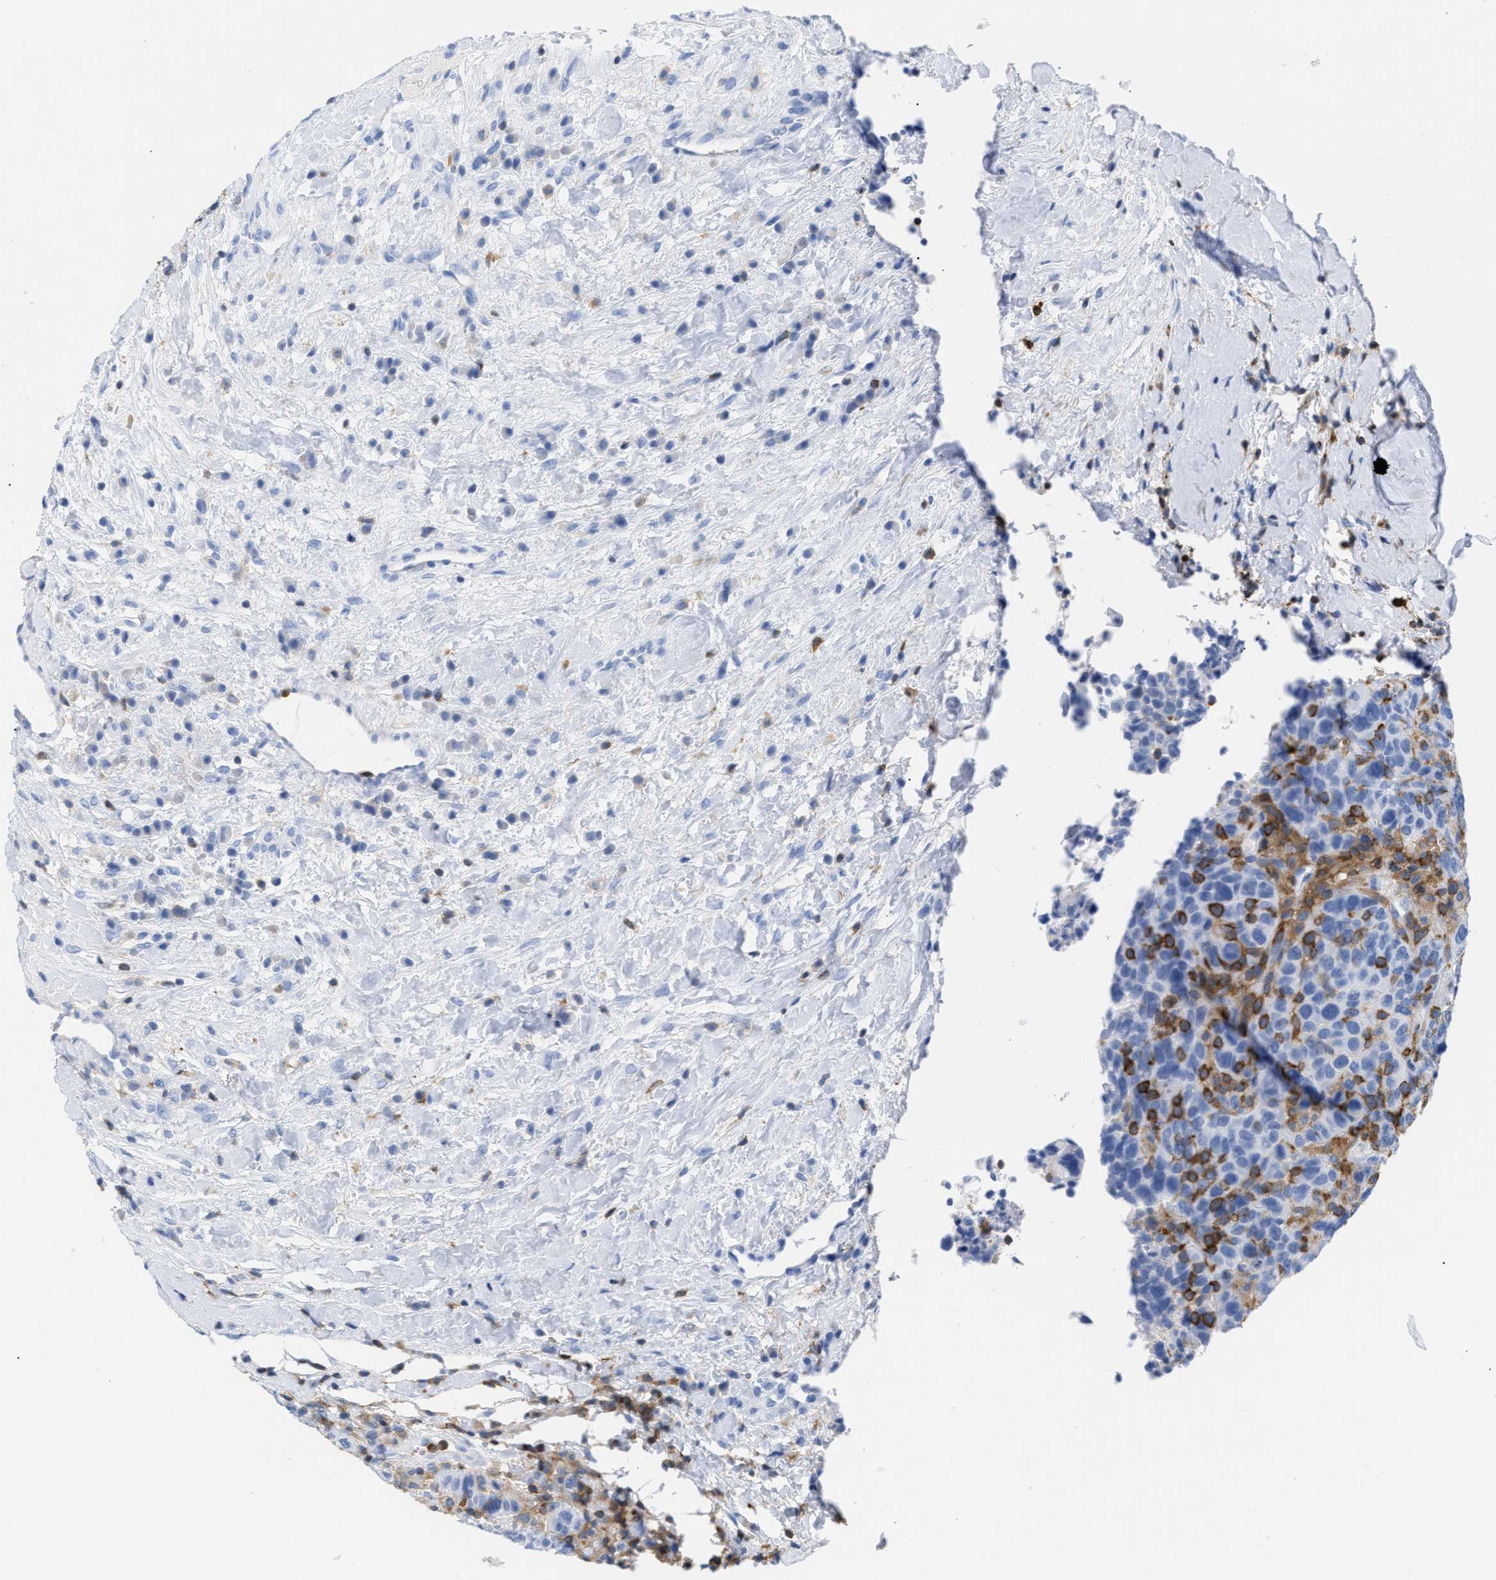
{"staining": {"intensity": "negative", "quantity": "none", "location": "none"}, "tissue": "breast cancer", "cell_type": "Tumor cells", "image_type": "cancer", "snomed": [{"axis": "morphology", "description": "Duct carcinoma"}, {"axis": "topography", "description": "Breast"}], "caption": "Immunohistochemical staining of human infiltrating ductal carcinoma (breast) demonstrates no significant staining in tumor cells. Nuclei are stained in blue.", "gene": "LCP1", "patient": {"sex": "female", "age": 37}}